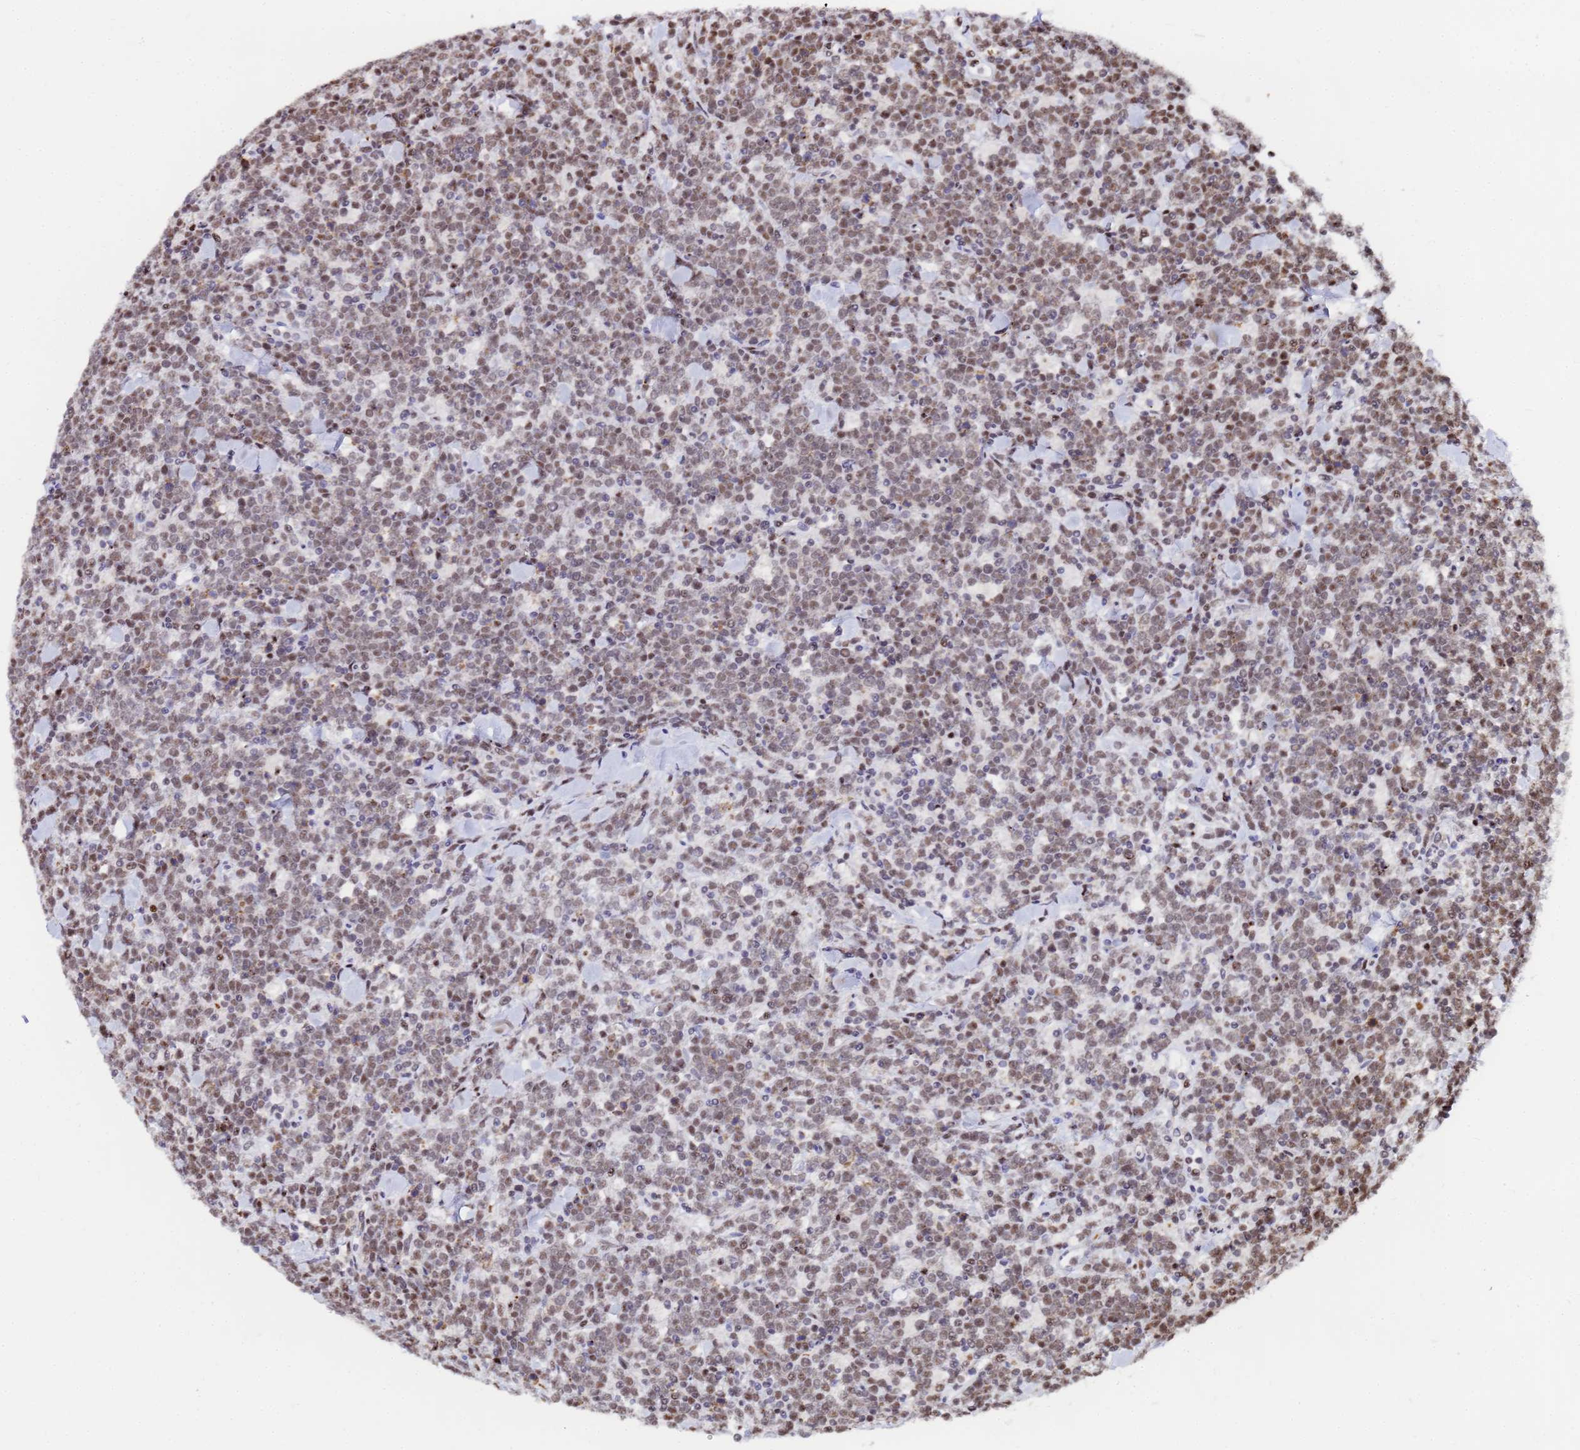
{"staining": {"intensity": "weak", "quantity": ">75%", "location": "nuclear"}, "tissue": "lymphoma", "cell_type": "Tumor cells", "image_type": "cancer", "snomed": [{"axis": "morphology", "description": "Malignant lymphoma, non-Hodgkin's type, High grade"}, {"axis": "topography", "description": "Small intestine"}], "caption": "The immunohistochemical stain highlights weak nuclear positivity in tumor cells of malignant lymphoma, non-Hodgkin's type (high-grade) tissue.", "gene": "CKMT1A", "patient": {"sex": "male", "age": 8}}